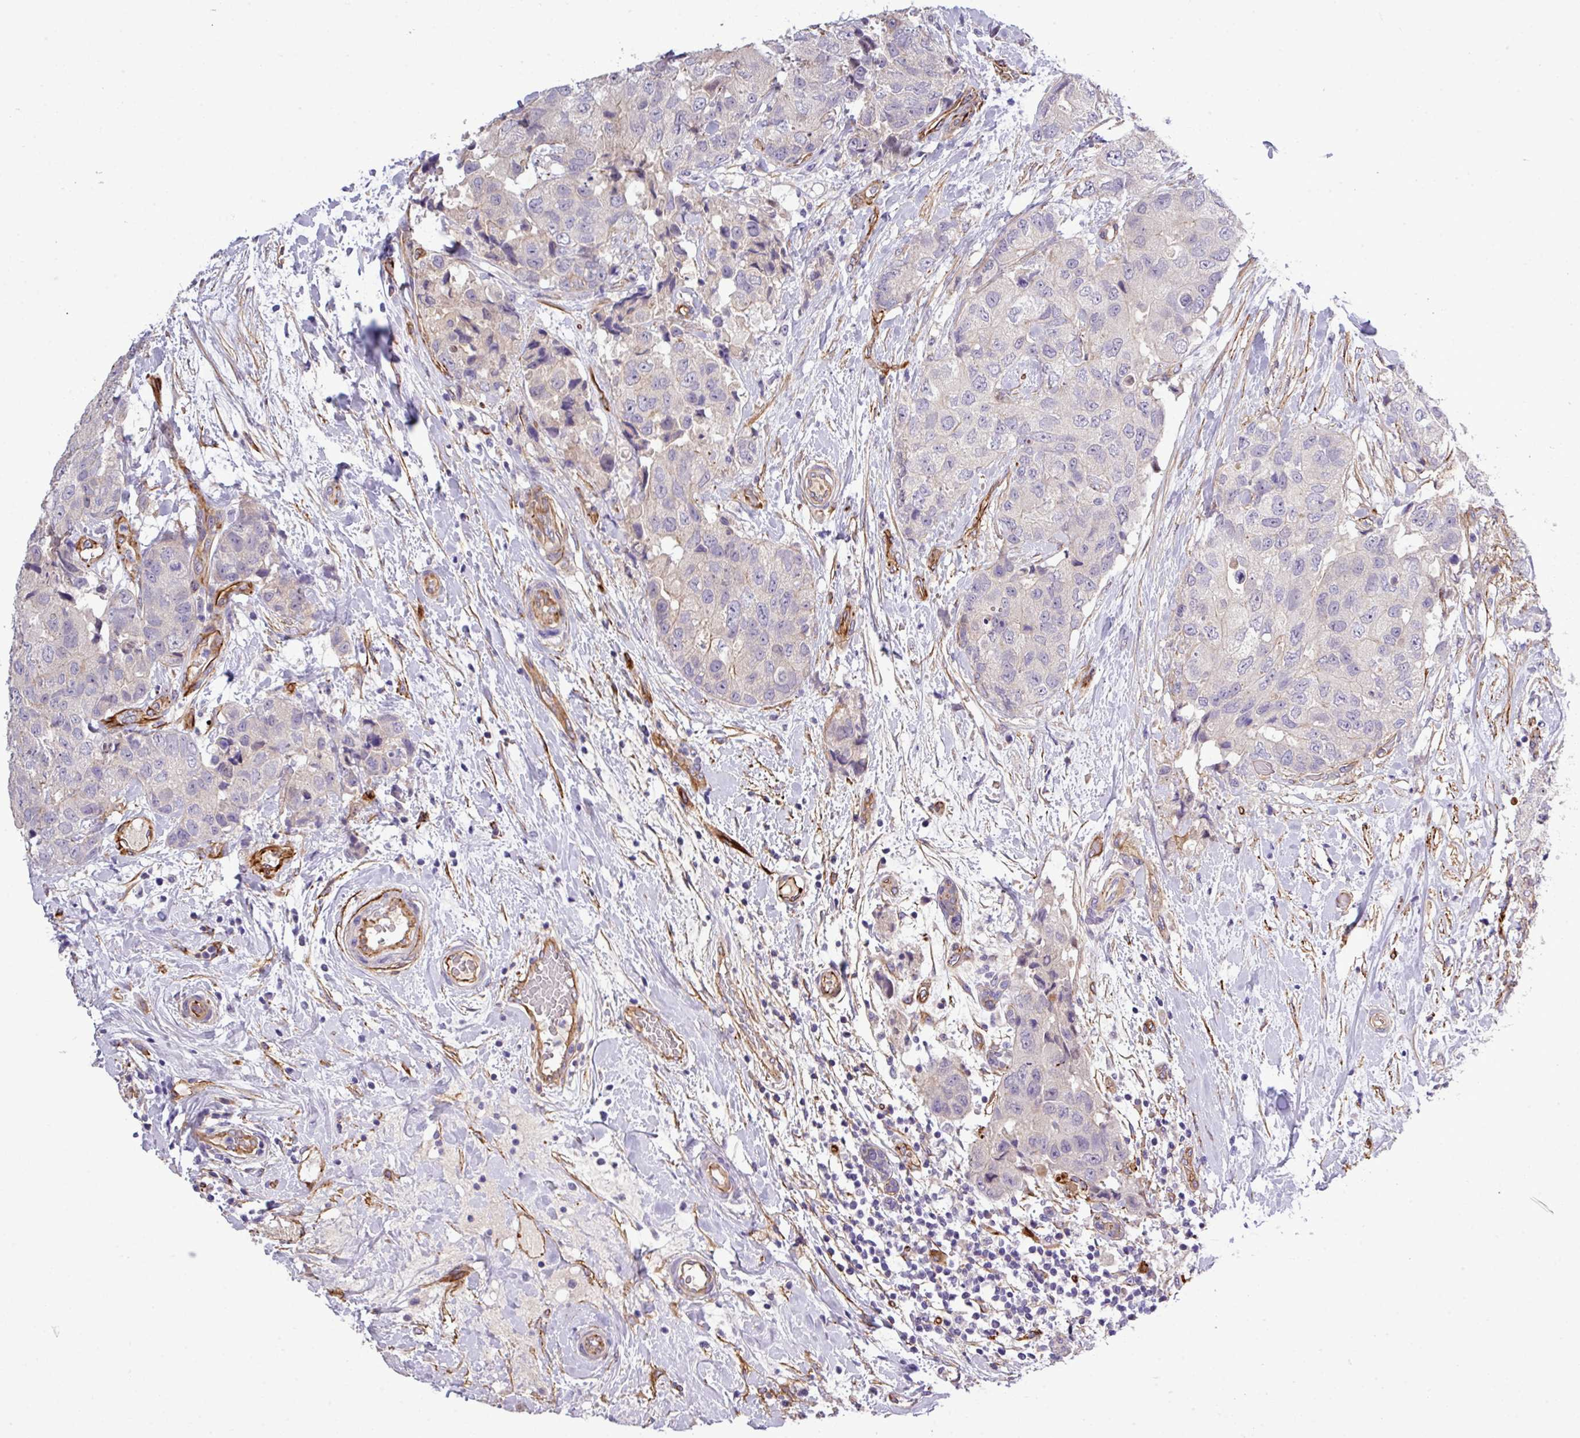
{"staining": {"intensity": "moderate", "quantity": "<25%", "location": "cytoplasmic/membranous"}, "tissue": "breast cancer", "cell_type": "Tumor cells", "image_type": "cancer", "snomed": [{"axis": "morphology", "description": "Duct carcinoma"}, {"axis": "topography", "description": "Breast"}], "caption": "DAB (3,3'-diaminobenzidine) immunohistochemical staining of breast invasive ductal carcinoma demonstrates moderate cytoplasmic/membranous protein staining in approximately <25% of tumor cells.", "gene": "PARD6A", "patient": {"sex": "female", "age": 62}}